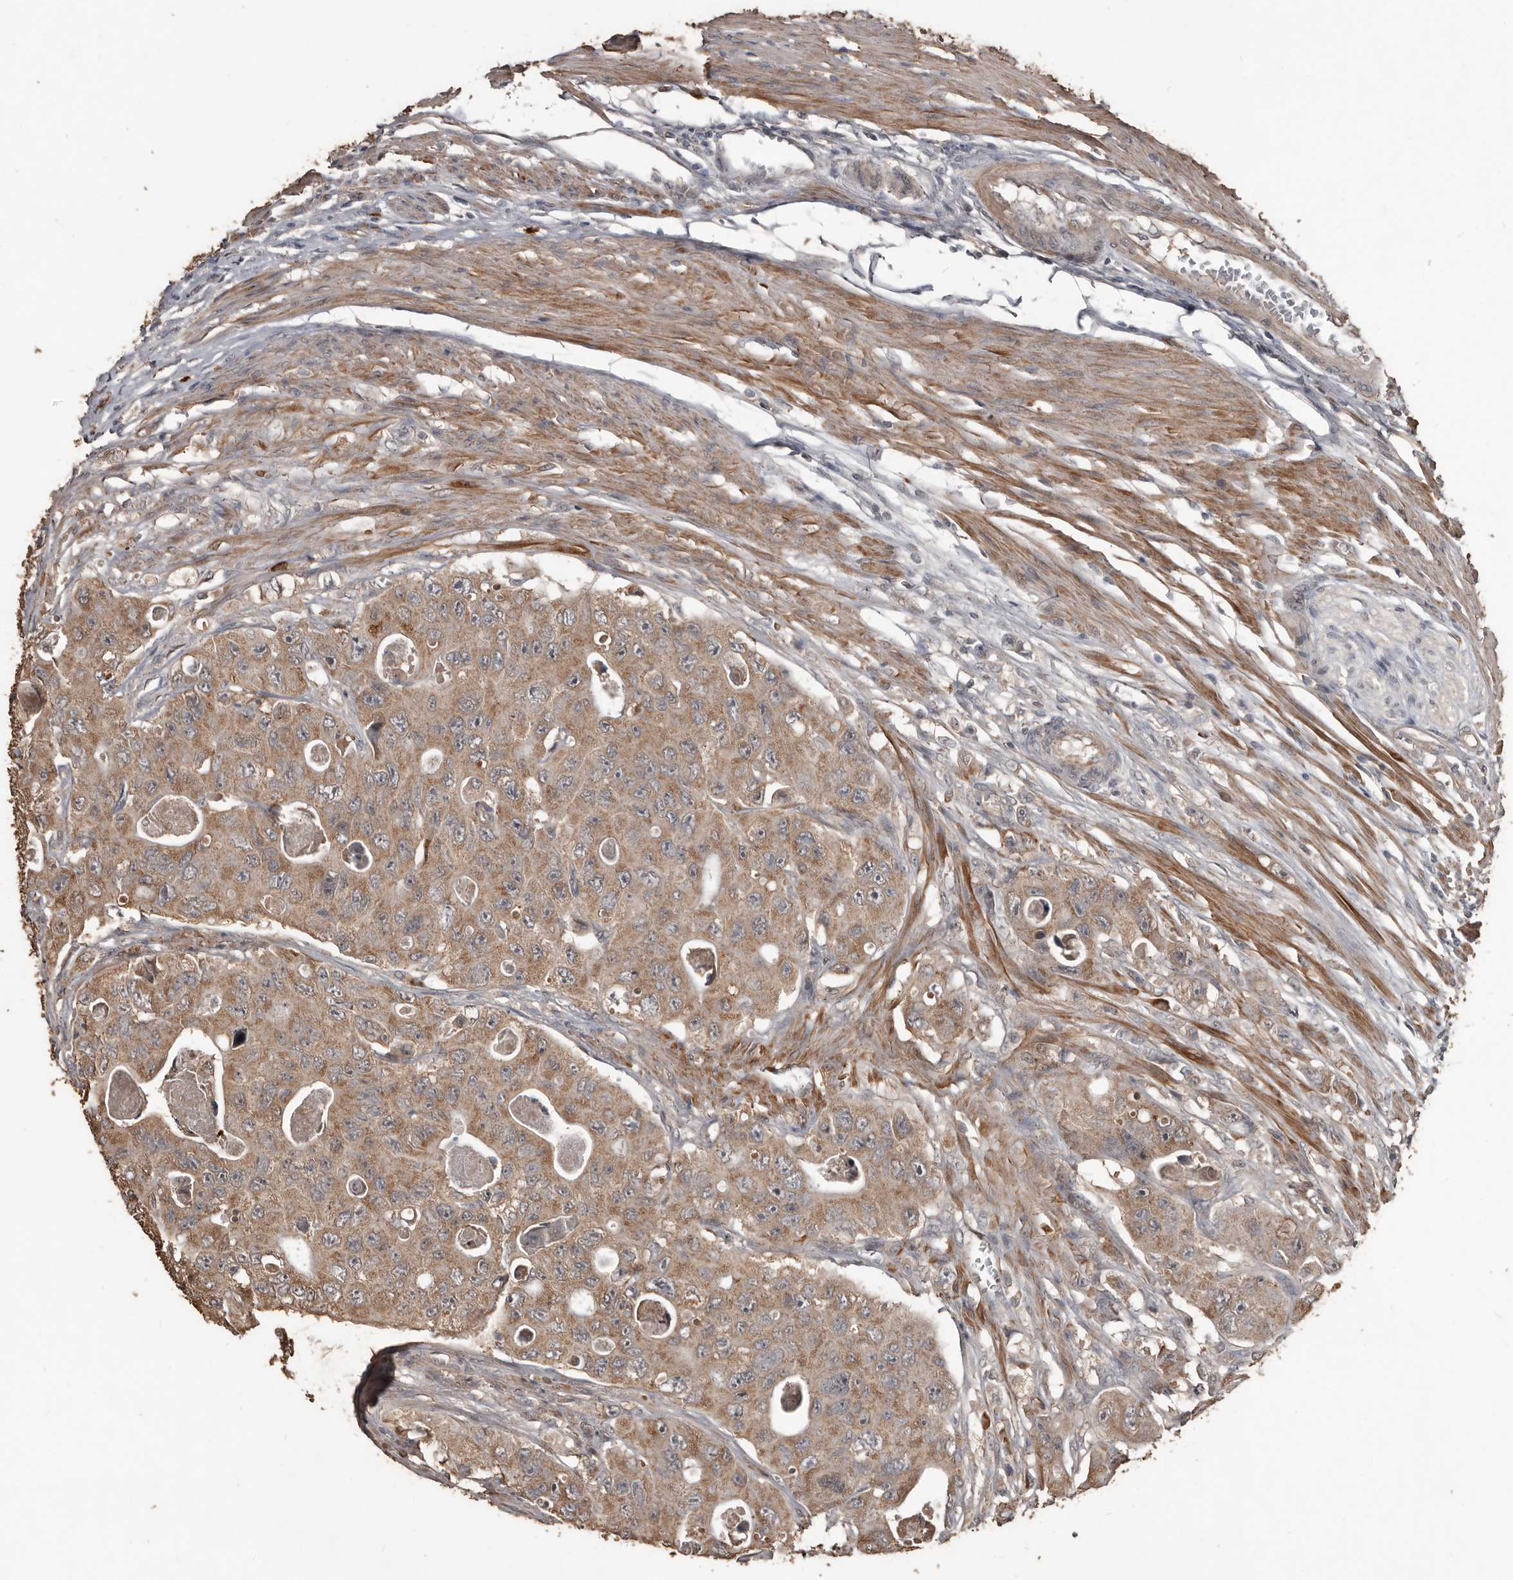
{"staining": {"intensity": "moderate", "quantity": ">75%", "location": "cytoplasmic/membranous"}, "tissue": "colorectal cancer", "cell_type": "Tumor cells", "image_type": "cancer", "snomed": [{"axis": "morphology", "description": "Adenocarcinoma, NOS"}, {"axis": "topography", "description": "Colon"}], "caption": "Immunohistochemistry image of human colorectal adenocarcinoma stained for a protein (brown), which reveals medium levels of moderate cytoplasmic/membranous positivity in approximately >75% of tumor cells.", "gene": "BAMBI", "patient": {"sex": "female", "age": 46}}